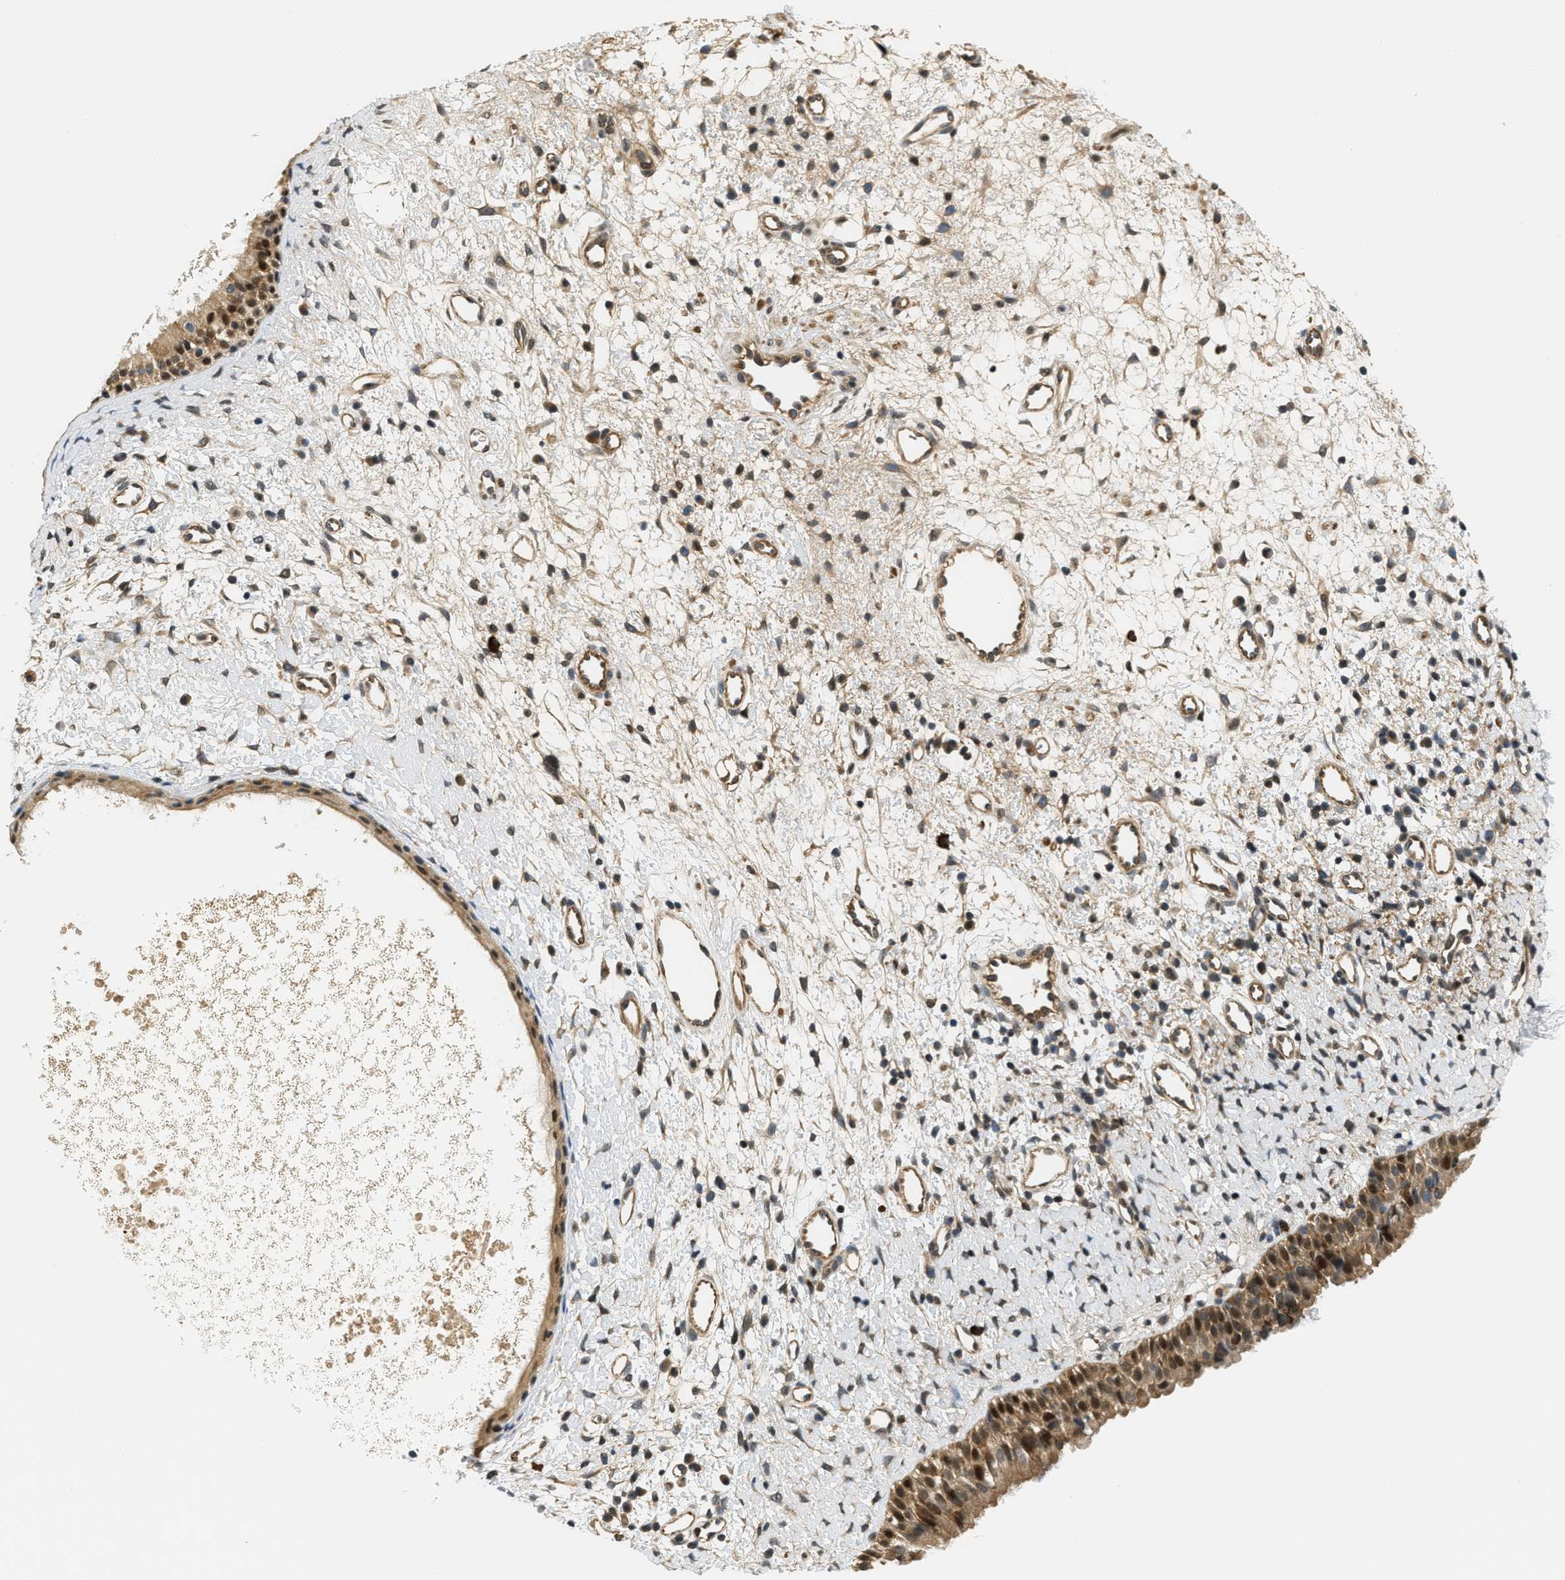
{"staining": {"intensity": "moderate", "quantity": ">75%", "location": "cytoplasmic/membranous,nuclear"}, "tissue": "nasopharynx", "cell_type": "Respiratory epithelial cells", "image_type": "normal", "snomed": [{"axis": "morphology", "description": "Normal tissue, NOS"}, {"axis": "topography", "description": "Nasopharynx"}], "caption": "Respiratory epithelial cells exhibit medium levels of moderate cytoplasmic/membranous,nuclear positivity in approximately >75% of cells in normal nasopharynx.", "gene": "KMT2A", "patient": {"sex": "male", "age": 22}}